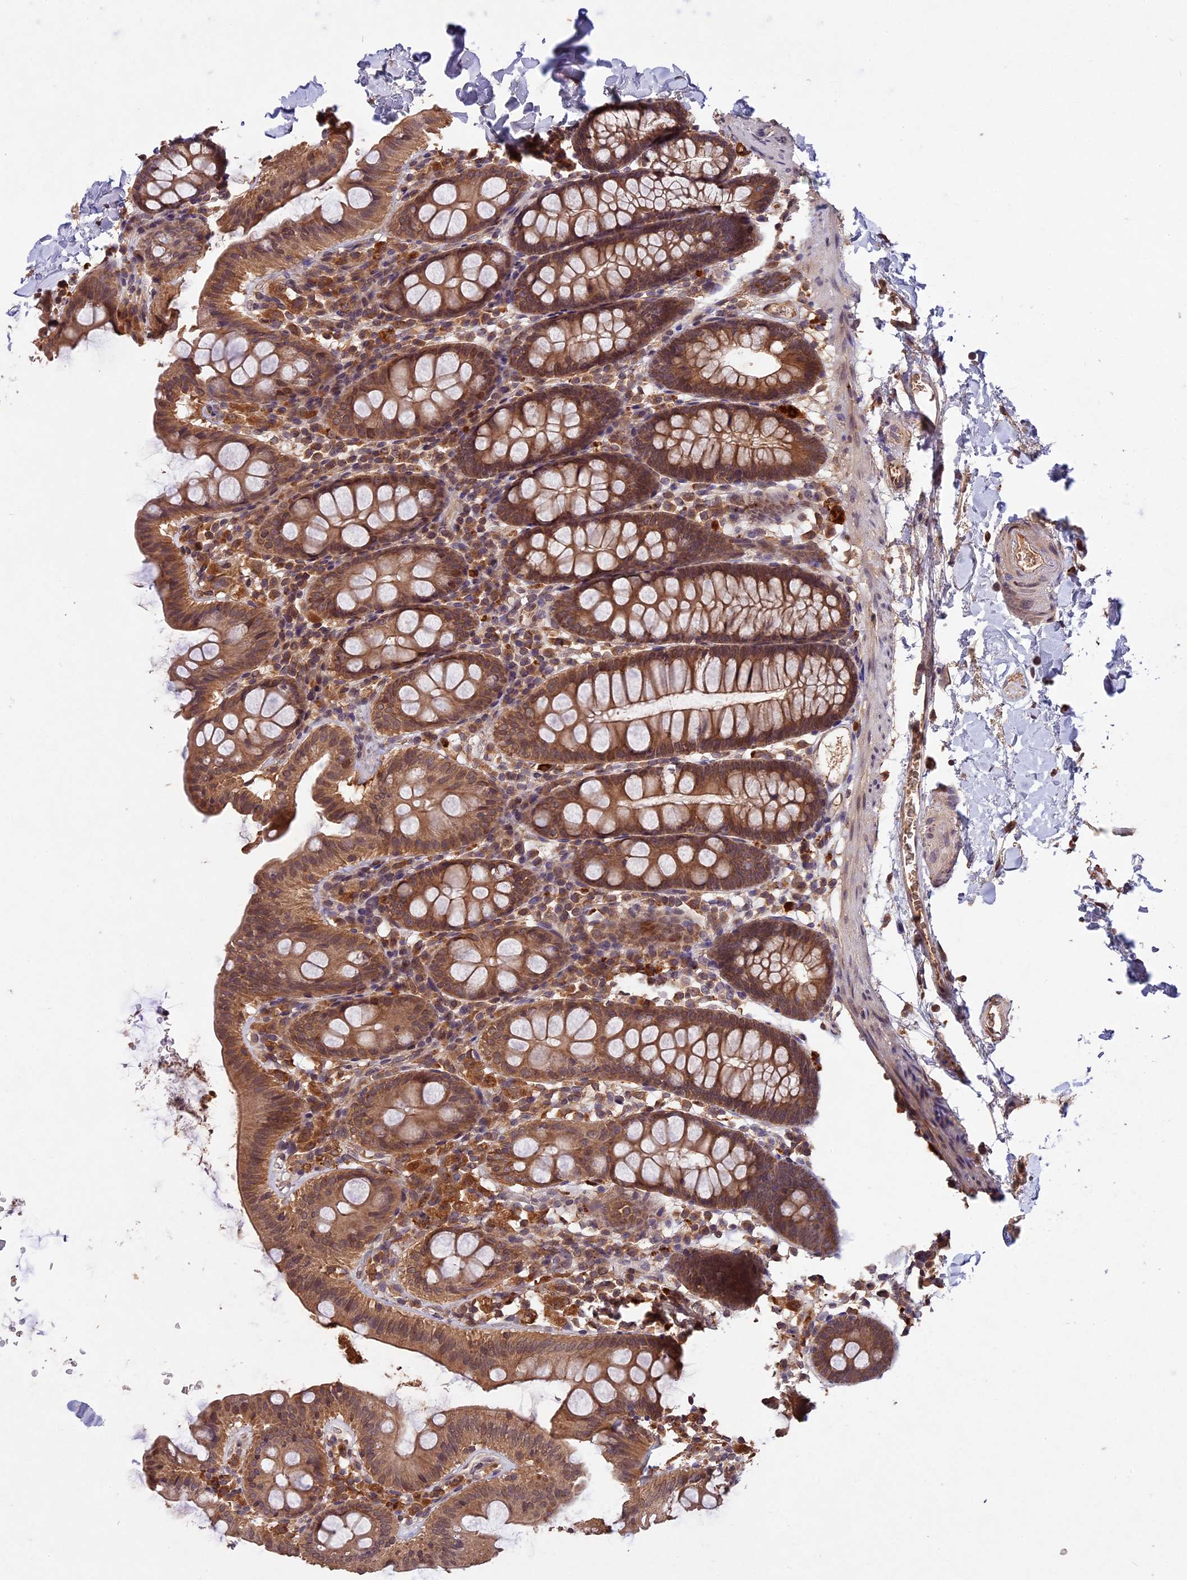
{"staining": {"intensity": "weak", "quantity": ">75%", "location": "cytoplasmic/membranous"}, "tissue": "colon", "cell_type": "Endothelial cells", "image_type": "normal", "snomed": [{"axis": "morphology", "description": "Normal tissue, NOS"}, {"axis": "topography", "description": "Colon"}], "caption": "This histopathology image shows immunohistochemistry staining of normal human colon, with low weak cytoplasmic/membranous positivity in approximately >75% of endothelial cells.", "gene": "CHAC1", "patient": {"sex": "male", "age": 75}}